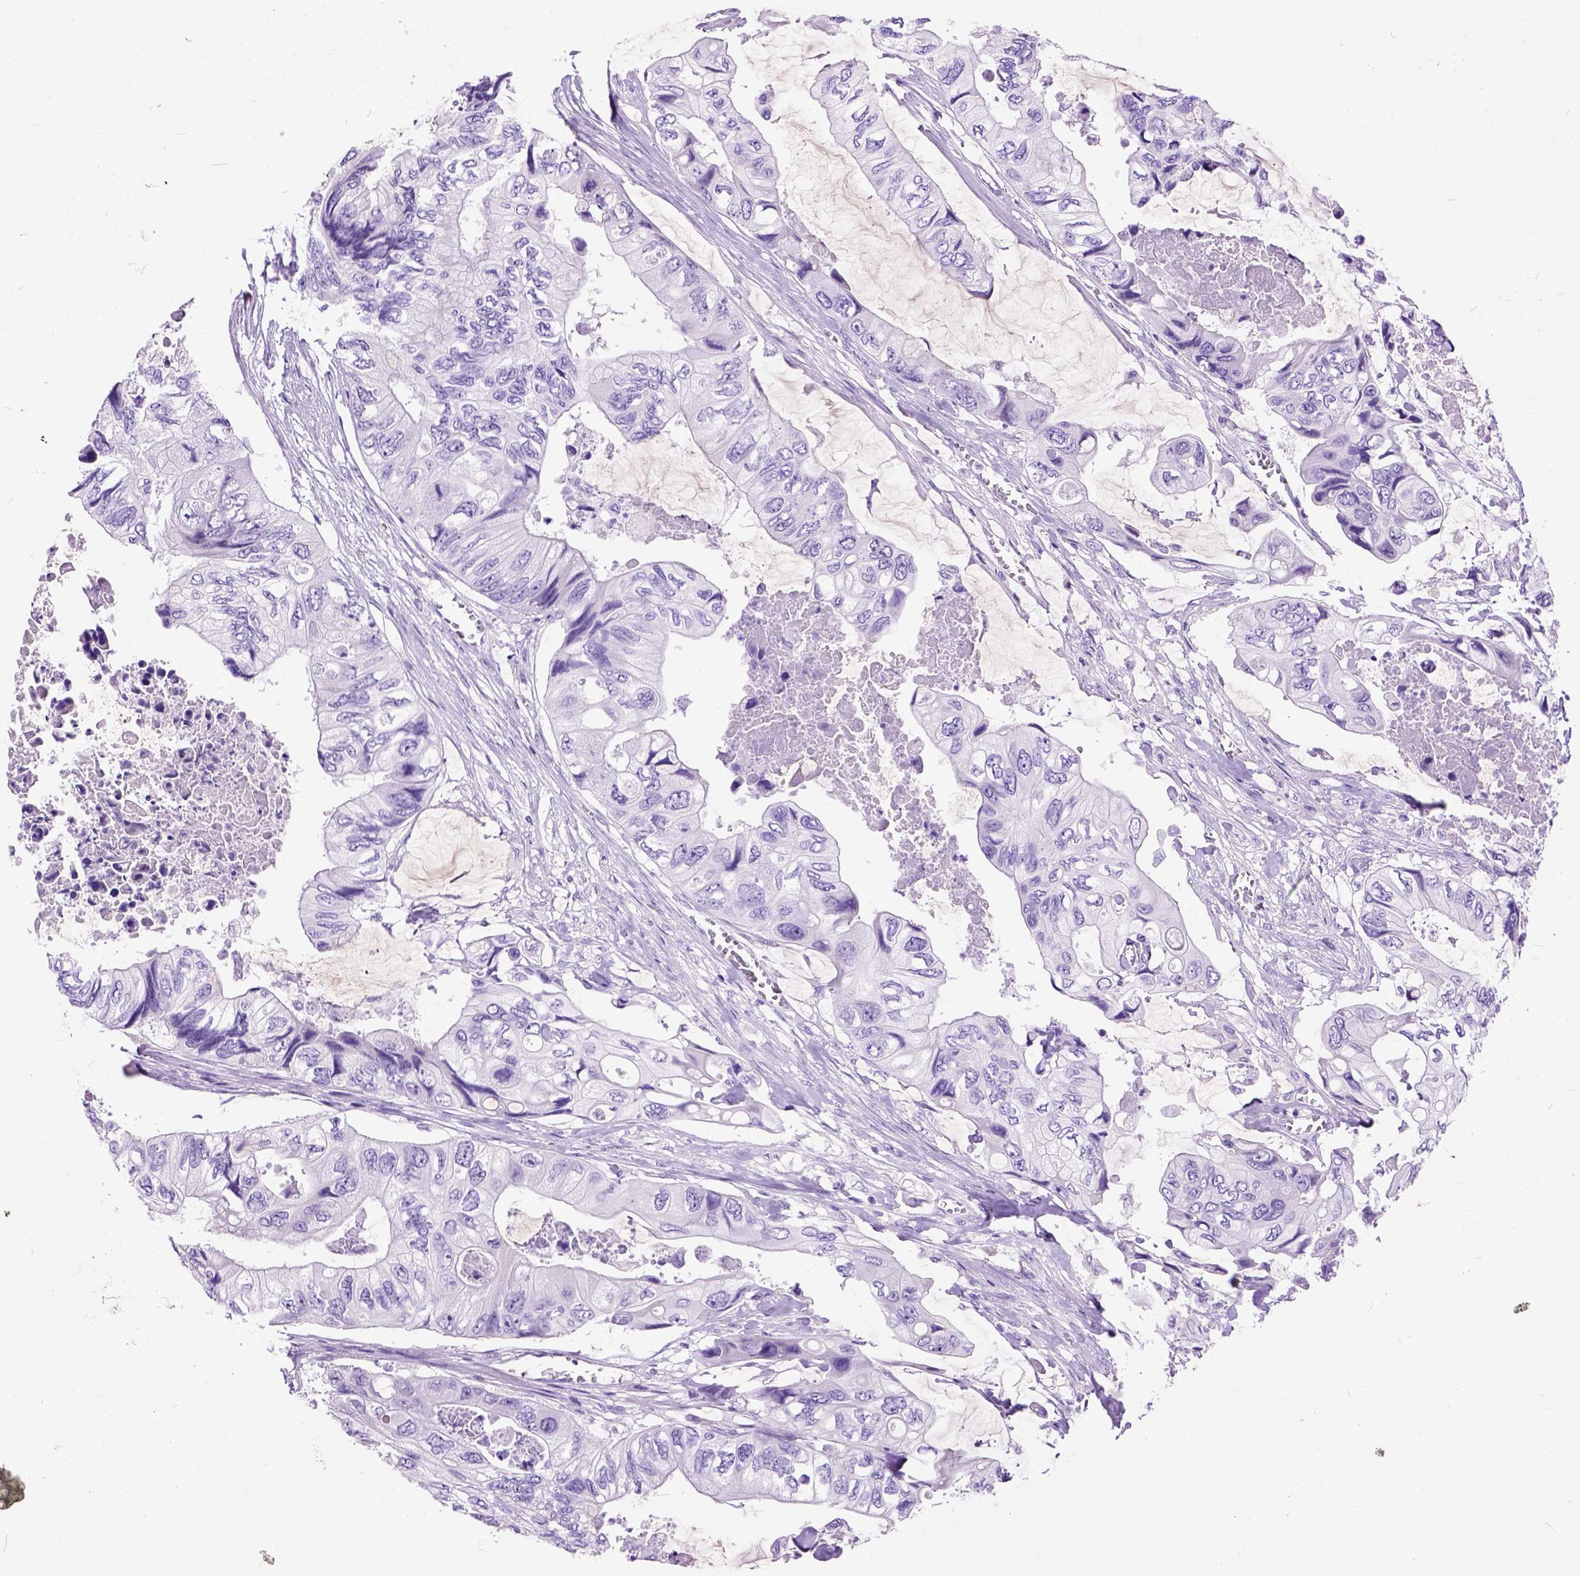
{"staining": {"intensity": "negative", "quantity": "none", "location": "none"}, "tissue": "colorectal cancer", "cell_type": "Tumor cells", "image_type": "cancer", "snomed": [{"axis": "morphology", "description": "Adenocarcinoma, NOS"}, {"axis": "topography", "description": "Rectum"}], "caption": "Tumor cells are negative for protein expression in human colorectal adenocarcinoma. (IHC, brightfield microscopy, high magnification).", "gene": "MAPT", "patient": {"sex": "male", "age": 63}}